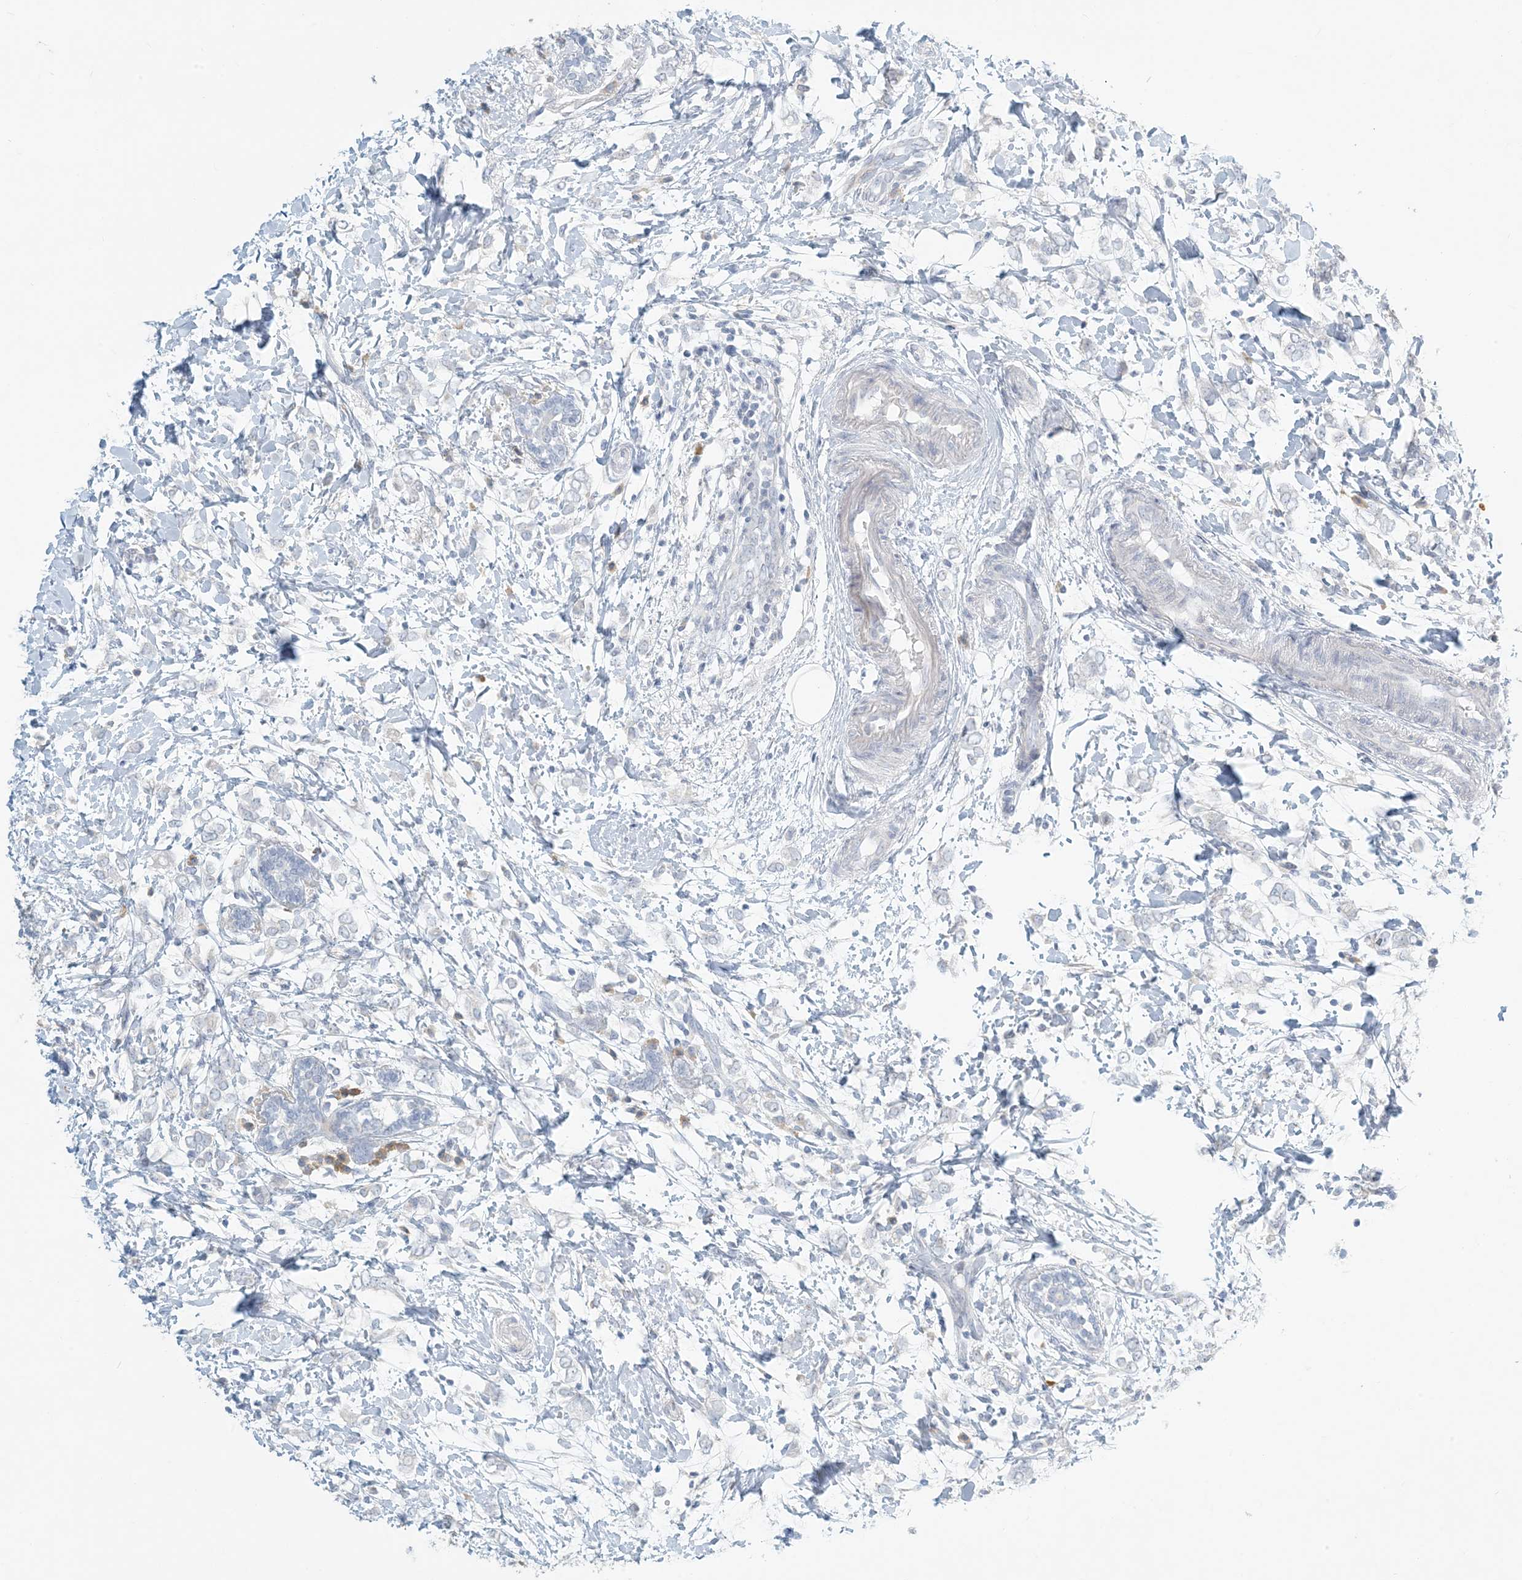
{"staining": {"intensity": "negative", "quantity": "none", "location": "none"}, "tissue": "breast cancer", "cell_type": "Tumor cells", "image_type": "cancer", "snomed": [{"axis": "morphology", "description": "Normal tissue, NOS"}, {"axis": "morphology", "description": "Lobular carcinoma"}, {"axis": "topography", "description": "Breast"}], "caption": "High power microscopy micrograph of an immunohistochemistry micrograph of breast cancer, revealing no significant staining in tumor cells.", "gene": "ZNF385D", "patient": {"sex": "female", "age": 47}}